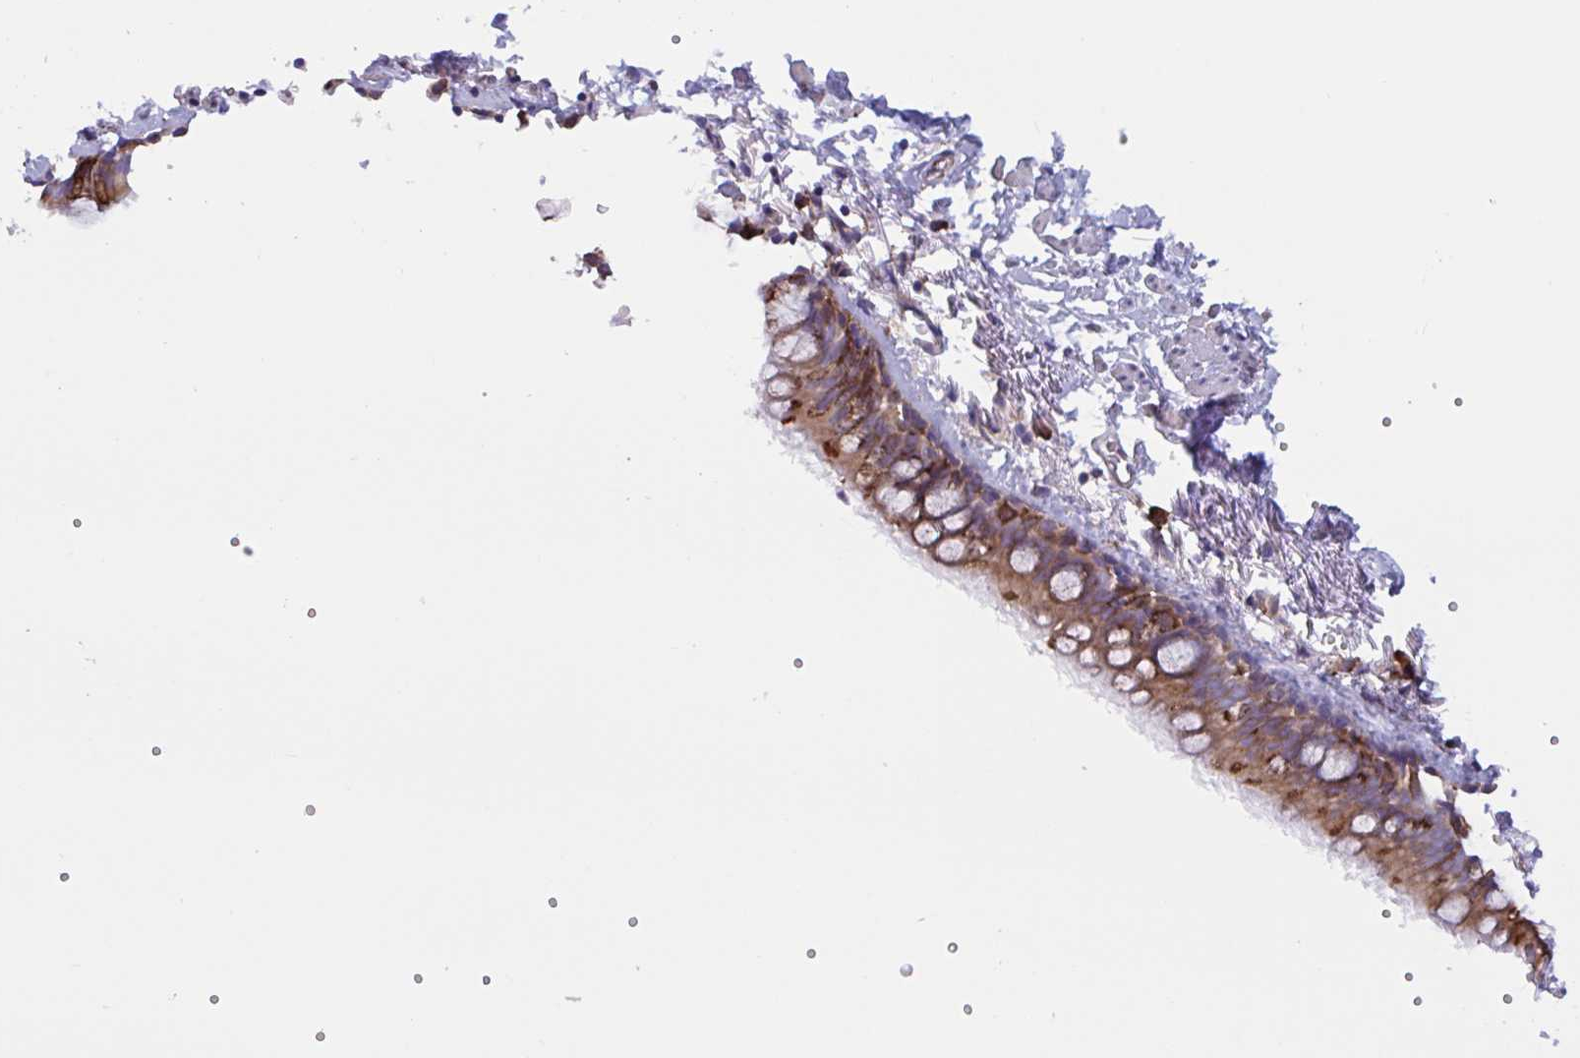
{"staining": {"intensity": "moderate", "quantity": ">75%", "location": "cytoplasmic/membranous"}, "tissue": "bronchus", "cell_type": "Respiratory epithelial cells", "image_type": "normal", "snomed": [{"axis": "morphology", "description": "Normal tissue, NOS"}, {"axis": "topography", "description": "Bronchus"}], "caption": "Immunohistochemical staining of benign human bronchus reveals >75% levels of moderate cytoplasmic/membranous protein positivity in about >75% of respiratory epithelial cells.", "gene": "PEAK3", "patient": {"sex": "male", "age": 67}}